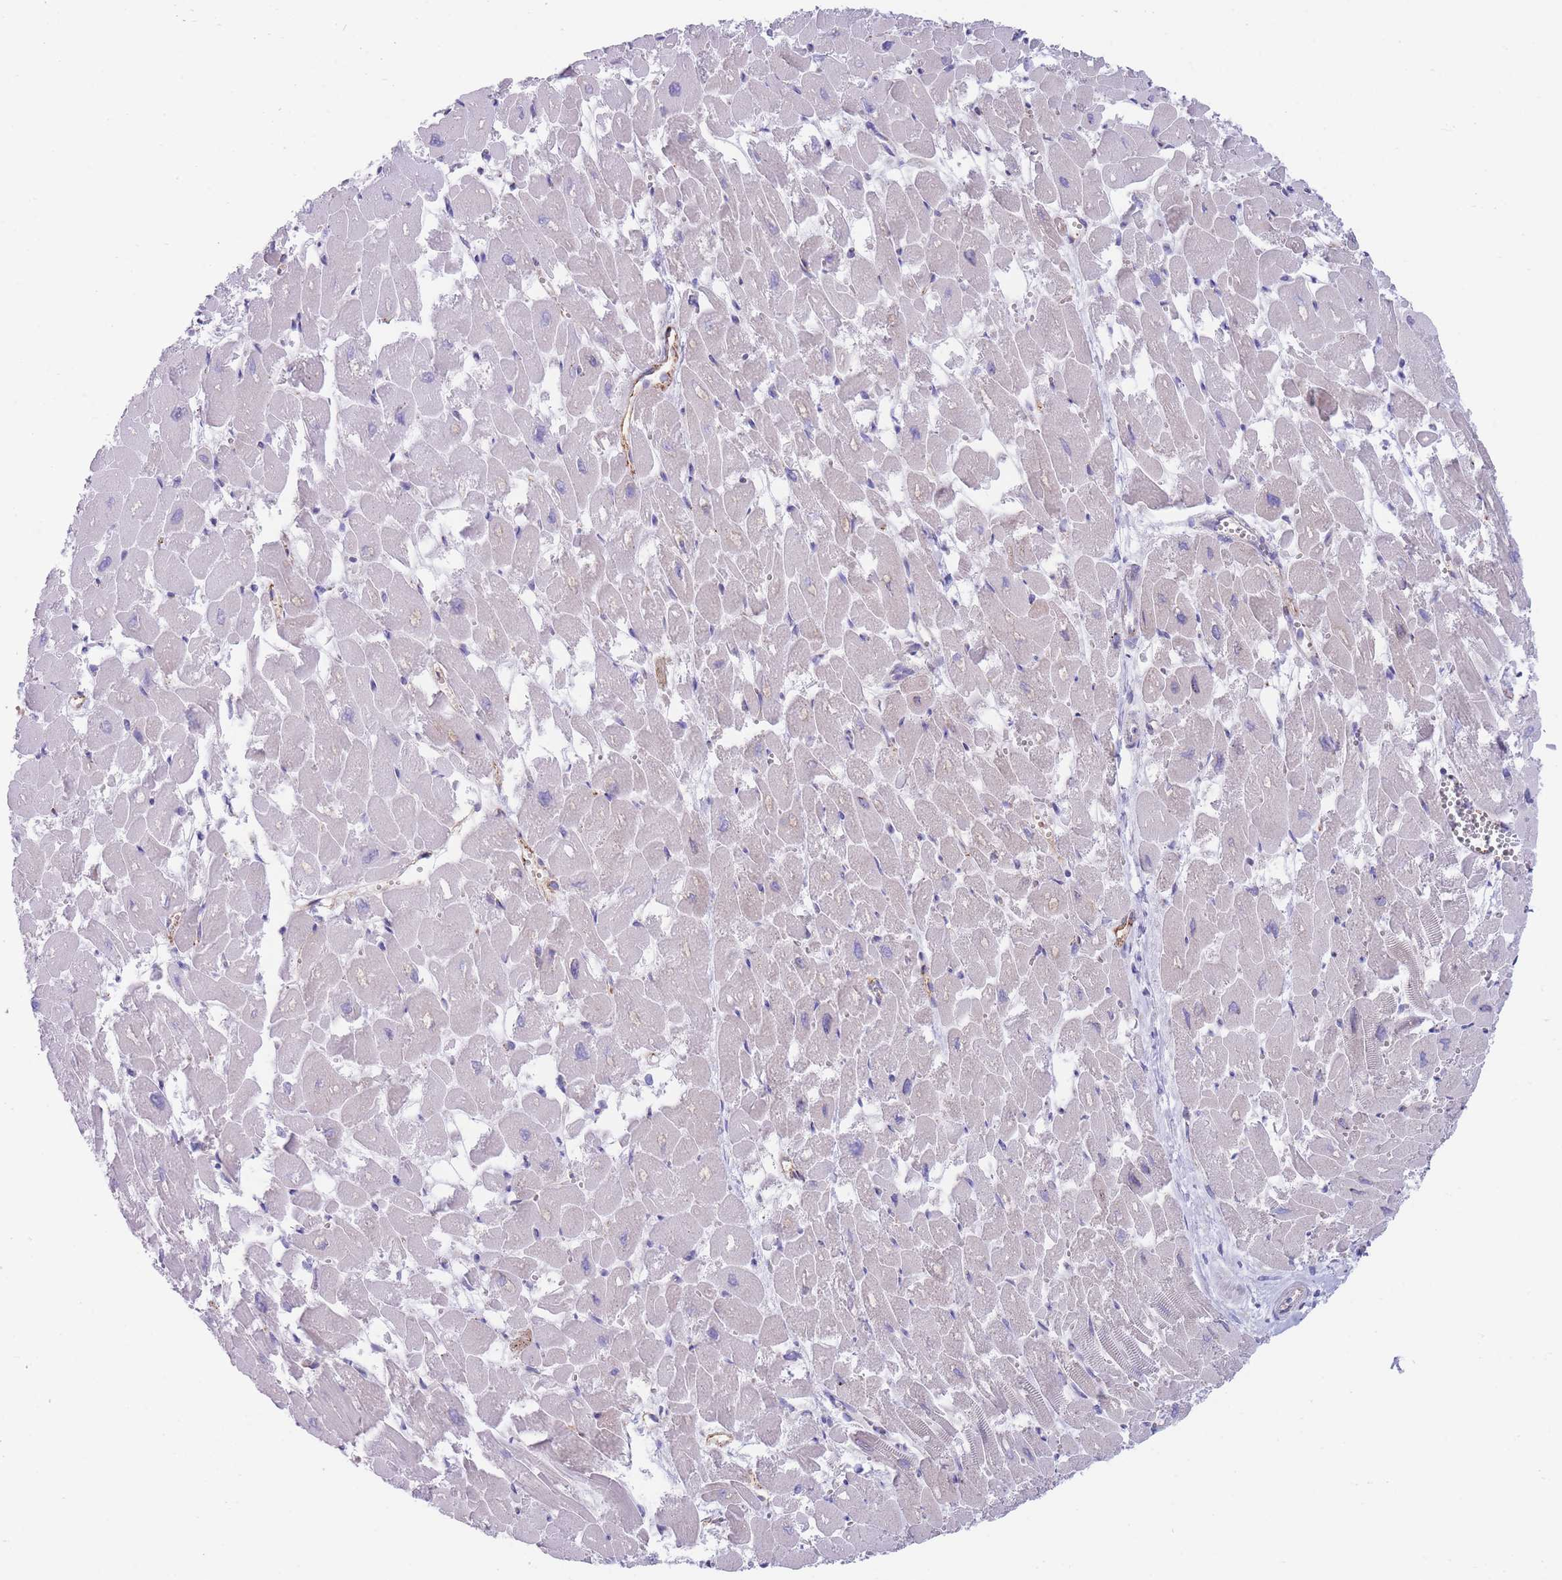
{"staining": {"intensity": "negative", "quantity": "none", "location": "none"}, "tissue": "heart muscle", "cell_type": "Cardiomyocytes", "image_type": "normal", "snomed": [{"axis": "morphology", "description": "Normal tissue, NOS"}, {"axis": "topography", "description": "Heart"}], "caption": "Cardiomyocytes show no significant staining in benign heart muscle. (DAB immunohistochemistry, high magnification).", "gene": "DET1", "patient": {"sex": "male", "age": 54}}